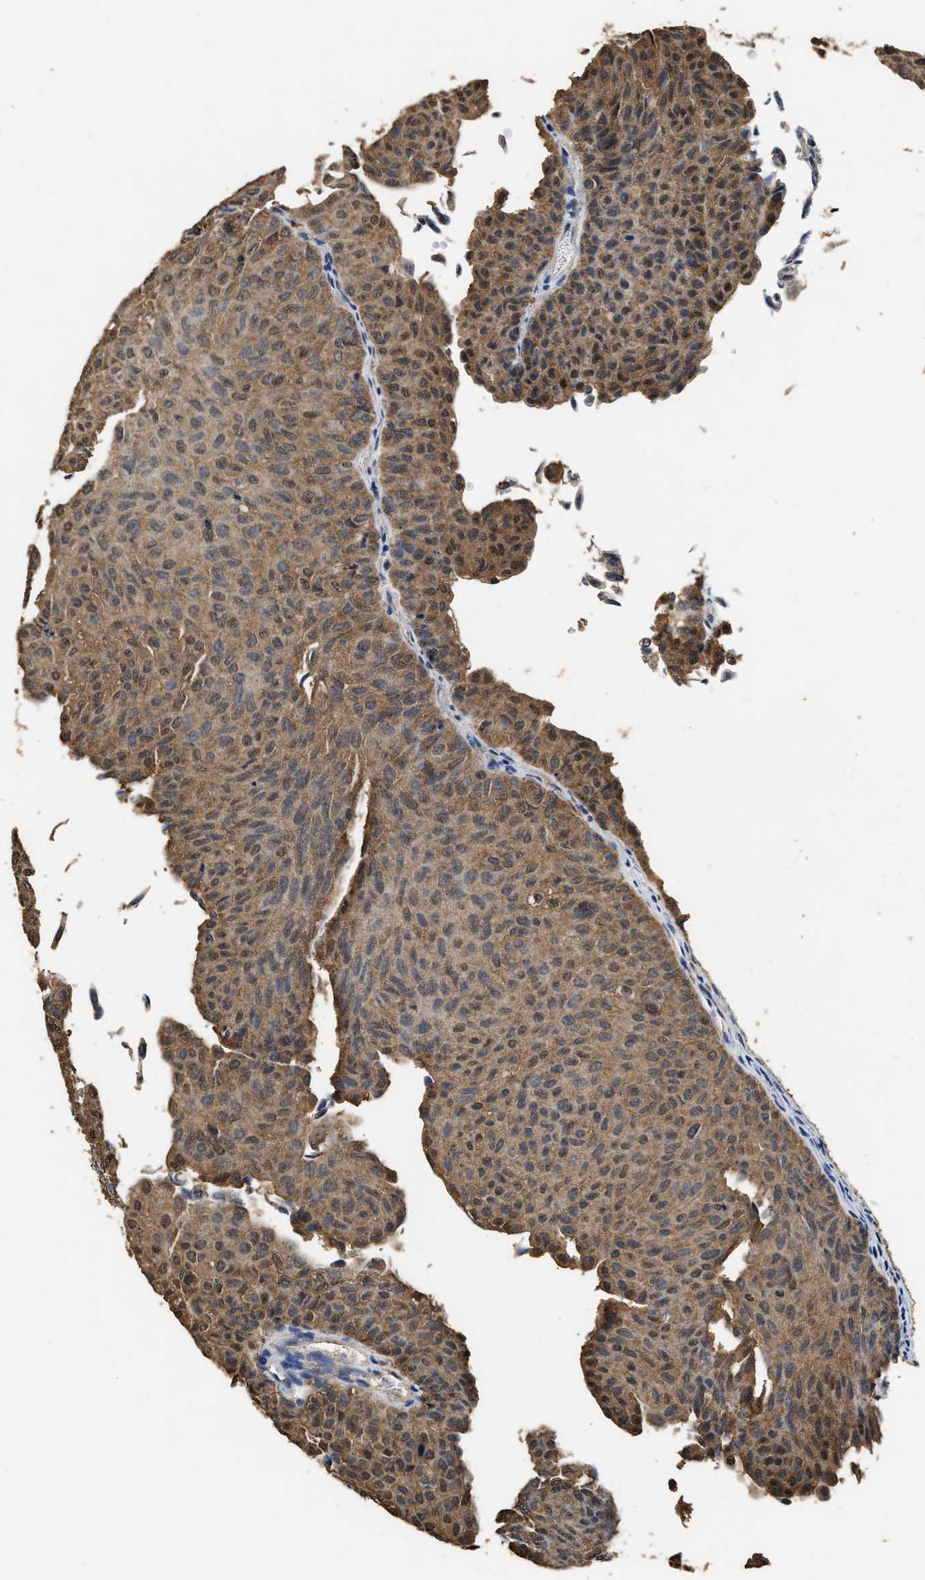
{"staining": {"intensity": "moderate", "quantity": ">75%", "location": "cytoplasmic/membranous,nuclear"}, "tissue": "urothelial cancer", "cell_type": "Tumor cells", "image_type": "cancer", "snomed": [{"axis": "morphology", "description": "Urothelial carcinoma, Low grade"}, {"axis": "topography", "description": "Urinary bladder"}], "caption": "Urothelial carcinoma (low-grade) stained for a protein (brown) demonstrates moderate cytoplasmic/membranous and nuclear positive positivity in approximately >75% of tumor cells.", "gene": "YWHAE", "patient": {"sex": "male", "age": 78}}